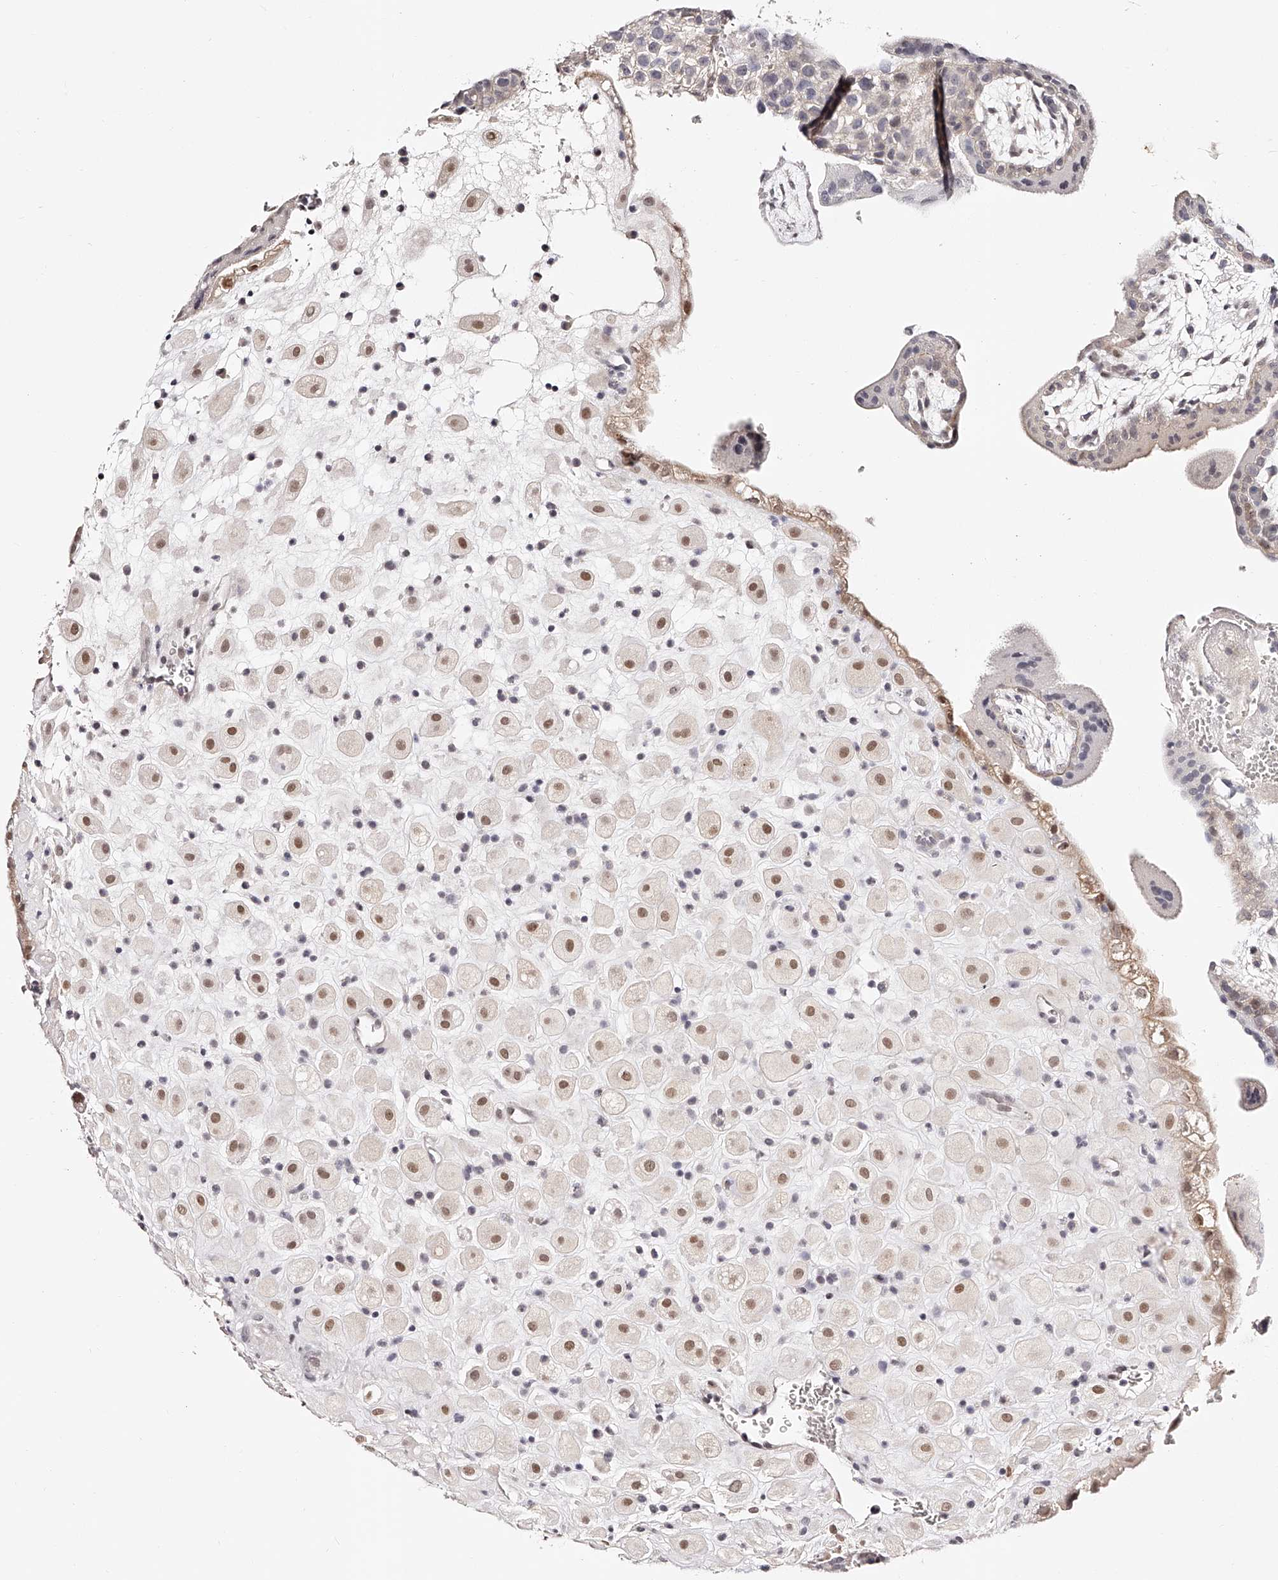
{"staining": {"intensity": "moderate", "quantity": ">75%", "location": "cytoplasmic/membranous,nuclear"}, "tissue": "placenta", "cell_type": "Decidual cells", "image_type": "normal", "snomed": [{"axis": "morphology", "description": "Normal tissue, NOS"}, {"axis": "topography", "description": "Placenta"}], "caption": "This photomicrograph displays unremarkable placenta stained with IHC to label a protein in brown. The cytoplasmic/membranous,nuclear of decidual cells show moderate positivity for the protein. Nuclei are counter-stained blue.", "gene": "USF3", "patient": {"sex": "female", "age": 35}}